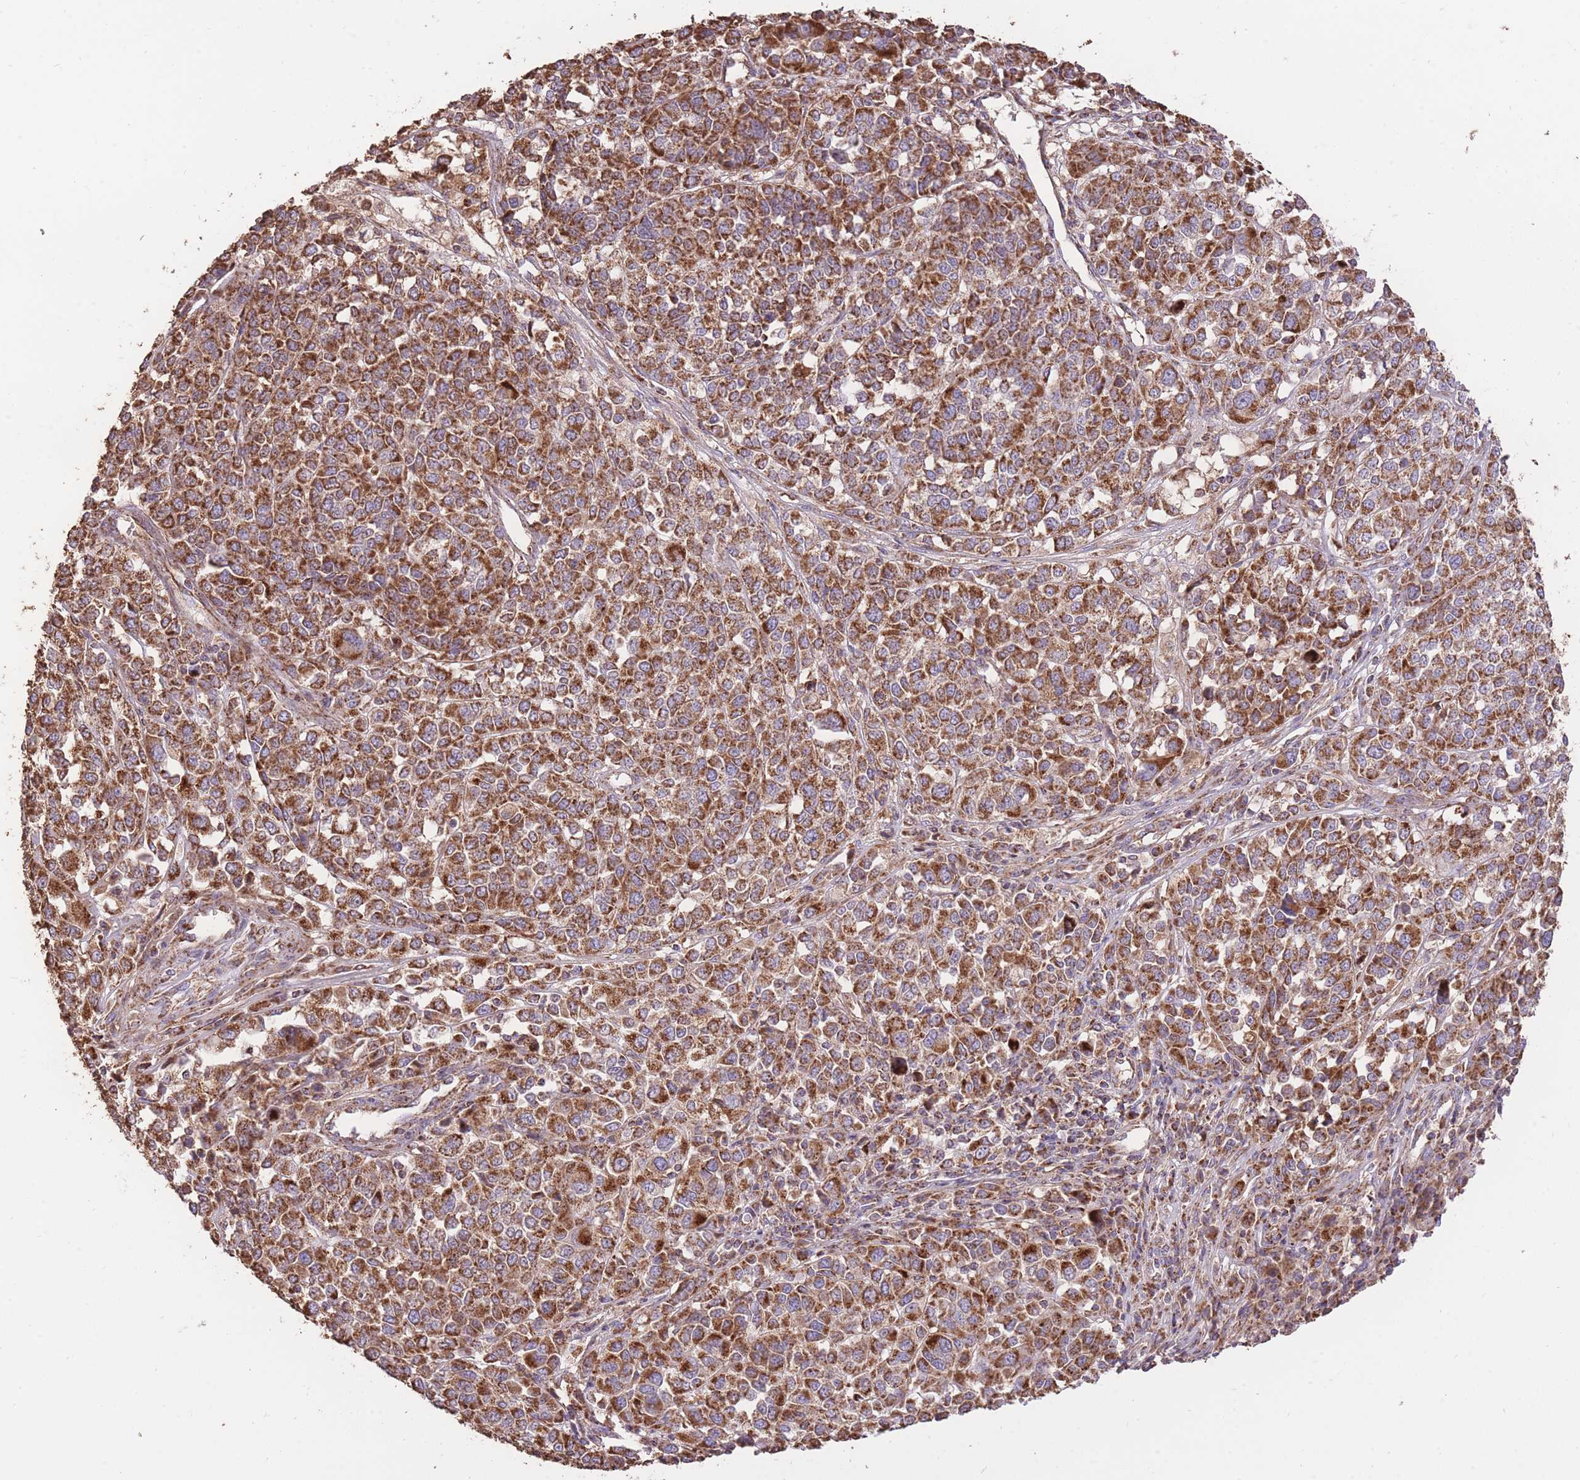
{"staining": {"intensity": "strong", "quantity": ">75%", "location": "cytoplasmic/membranous"}, "tissue": "melanoma", "cell_type": "Tumor cells", "image_type": "cancer", "snomed": [{"axis": "morphology", "description": "Malignant melanoma, Metastatic site"}, {"axis": "topography", "description": "Lymph node"}], "caption": "This image shows immunohistochemistry (IHC) staining of human melanoma, with high strong cytoplasmic/membranous expression in approximately >75% of tumor cells.", "gene": "PREP", "patient": {"sex": "male", "age": 44}}